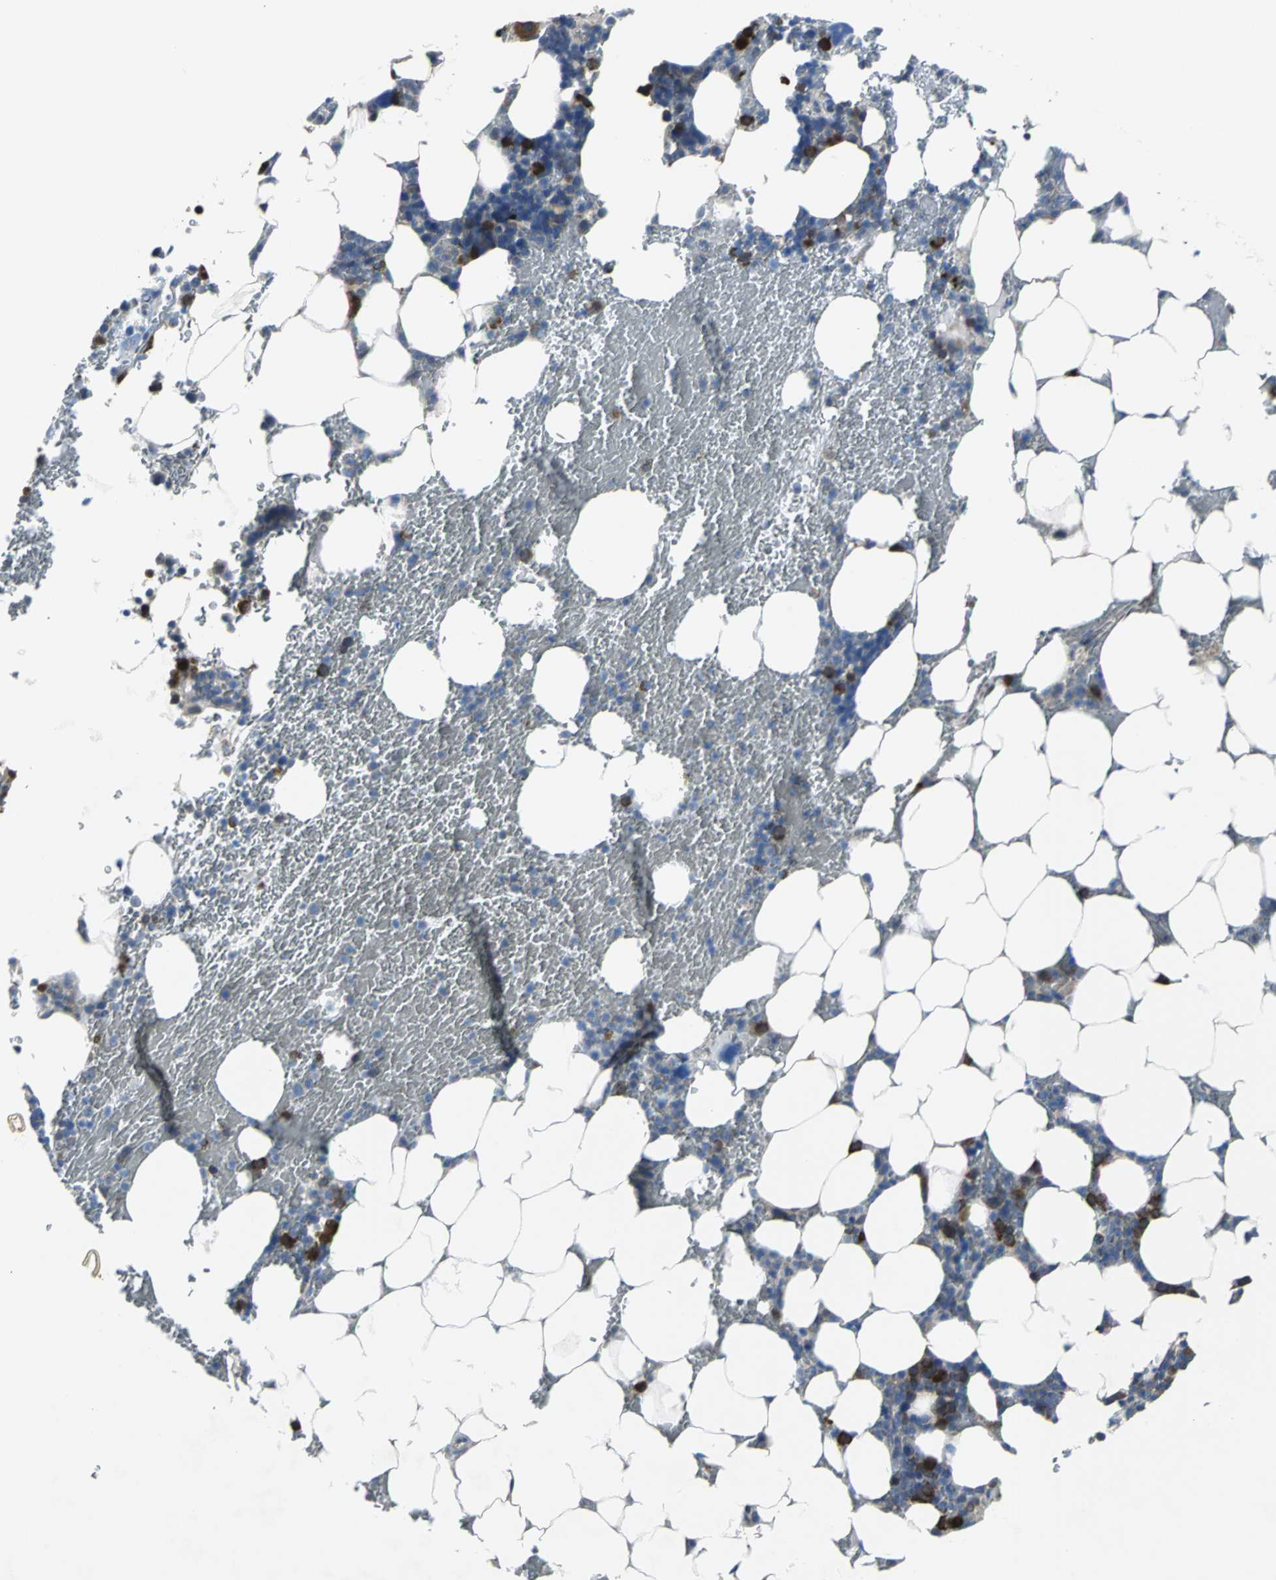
{"staining": {"intensity": "moderate", "quantity": "<25%", "location": "cytoplasmic/membranous"}, "tissue": "bone marrow", "cell_type": "Hematopoietic cells", "image_type": "normal", "snomed": [{"axis": "morphology", "description": "Normal tissue, NOS"}, {"axis": "topography", "description": "Bone marrow"}], "caption": "Protein positivity by IHC shows moderate cytoplasmic/membranous staining in approximately <25% of hematopoietic cells in normal bone marrow. The staining was performed using DAB (3,3'-diaminobenzidine) to visualize the protein expression in brown, while the nuclei were stained in blue with hematoxylin (Magnification: 20x).", "gene": "EIF5A", "patient": {"sex": "female", "age": 73}}